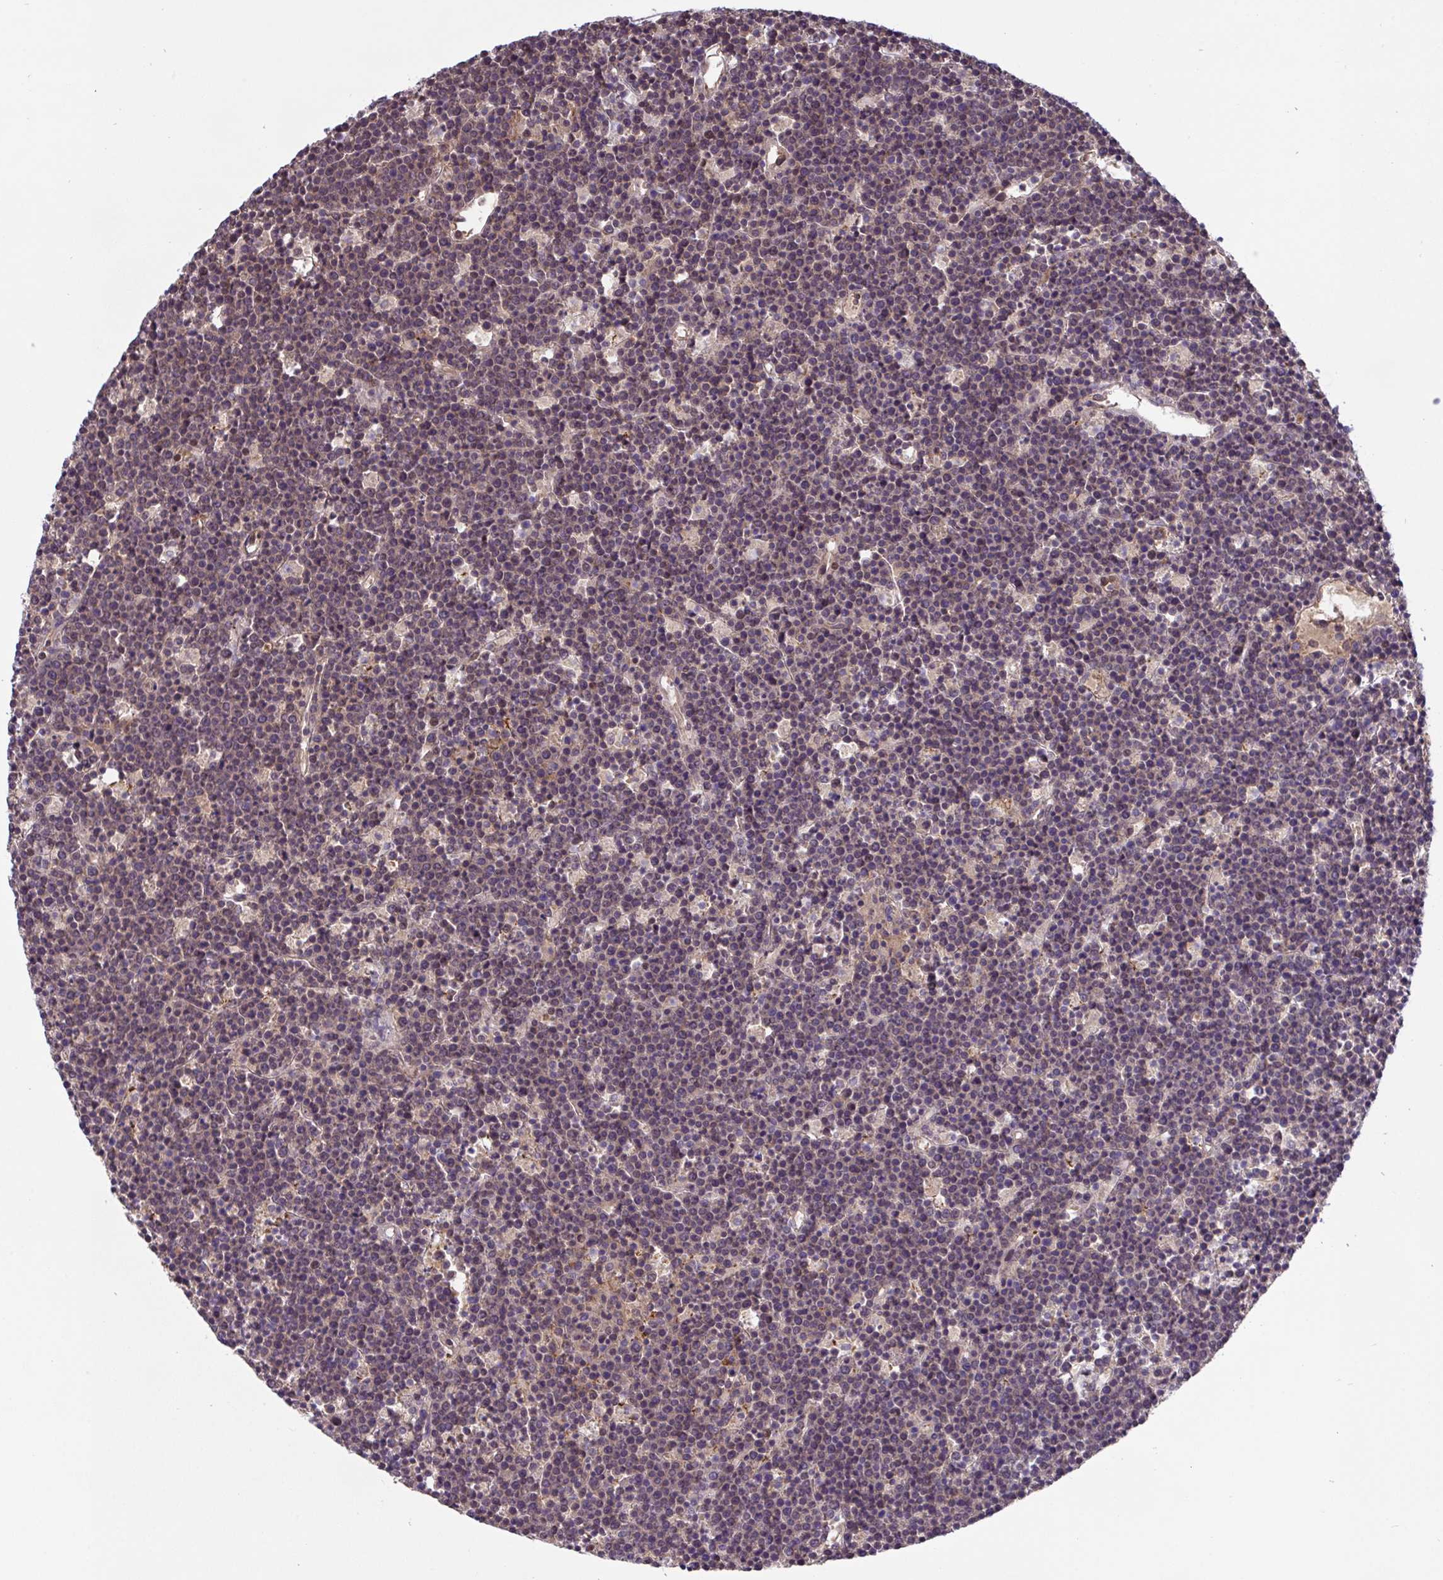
{"staining": {"intensity": "moderate", "quantity": ">75%", "location": "nuclear"}, "tissue": "lymphoma", "cell_type": "Tumor cells", "image_type": "cancer", "snomed": [{"axis": "morphology", "description": "Malignant lymphoma, non-Hodgkin's type, High grade"}, {"axis": "topography", "description": "Ovary"}], "caption": "IHC staining of malignant lymphoma, non-Hodgkin's type (high-grade), which exhibits medium levels of moderate nuclear expression in approximately >75% of tumor cells indicating moderate nuclear protein staining. The staining was performed using DAB (3,3'-diaminobenzidine) (brown) for protein detection and nuclei were counterstained in hematoxylin (blue).", "gene": "ZNF444", "patient": {"sex": "female", "age": 56}}